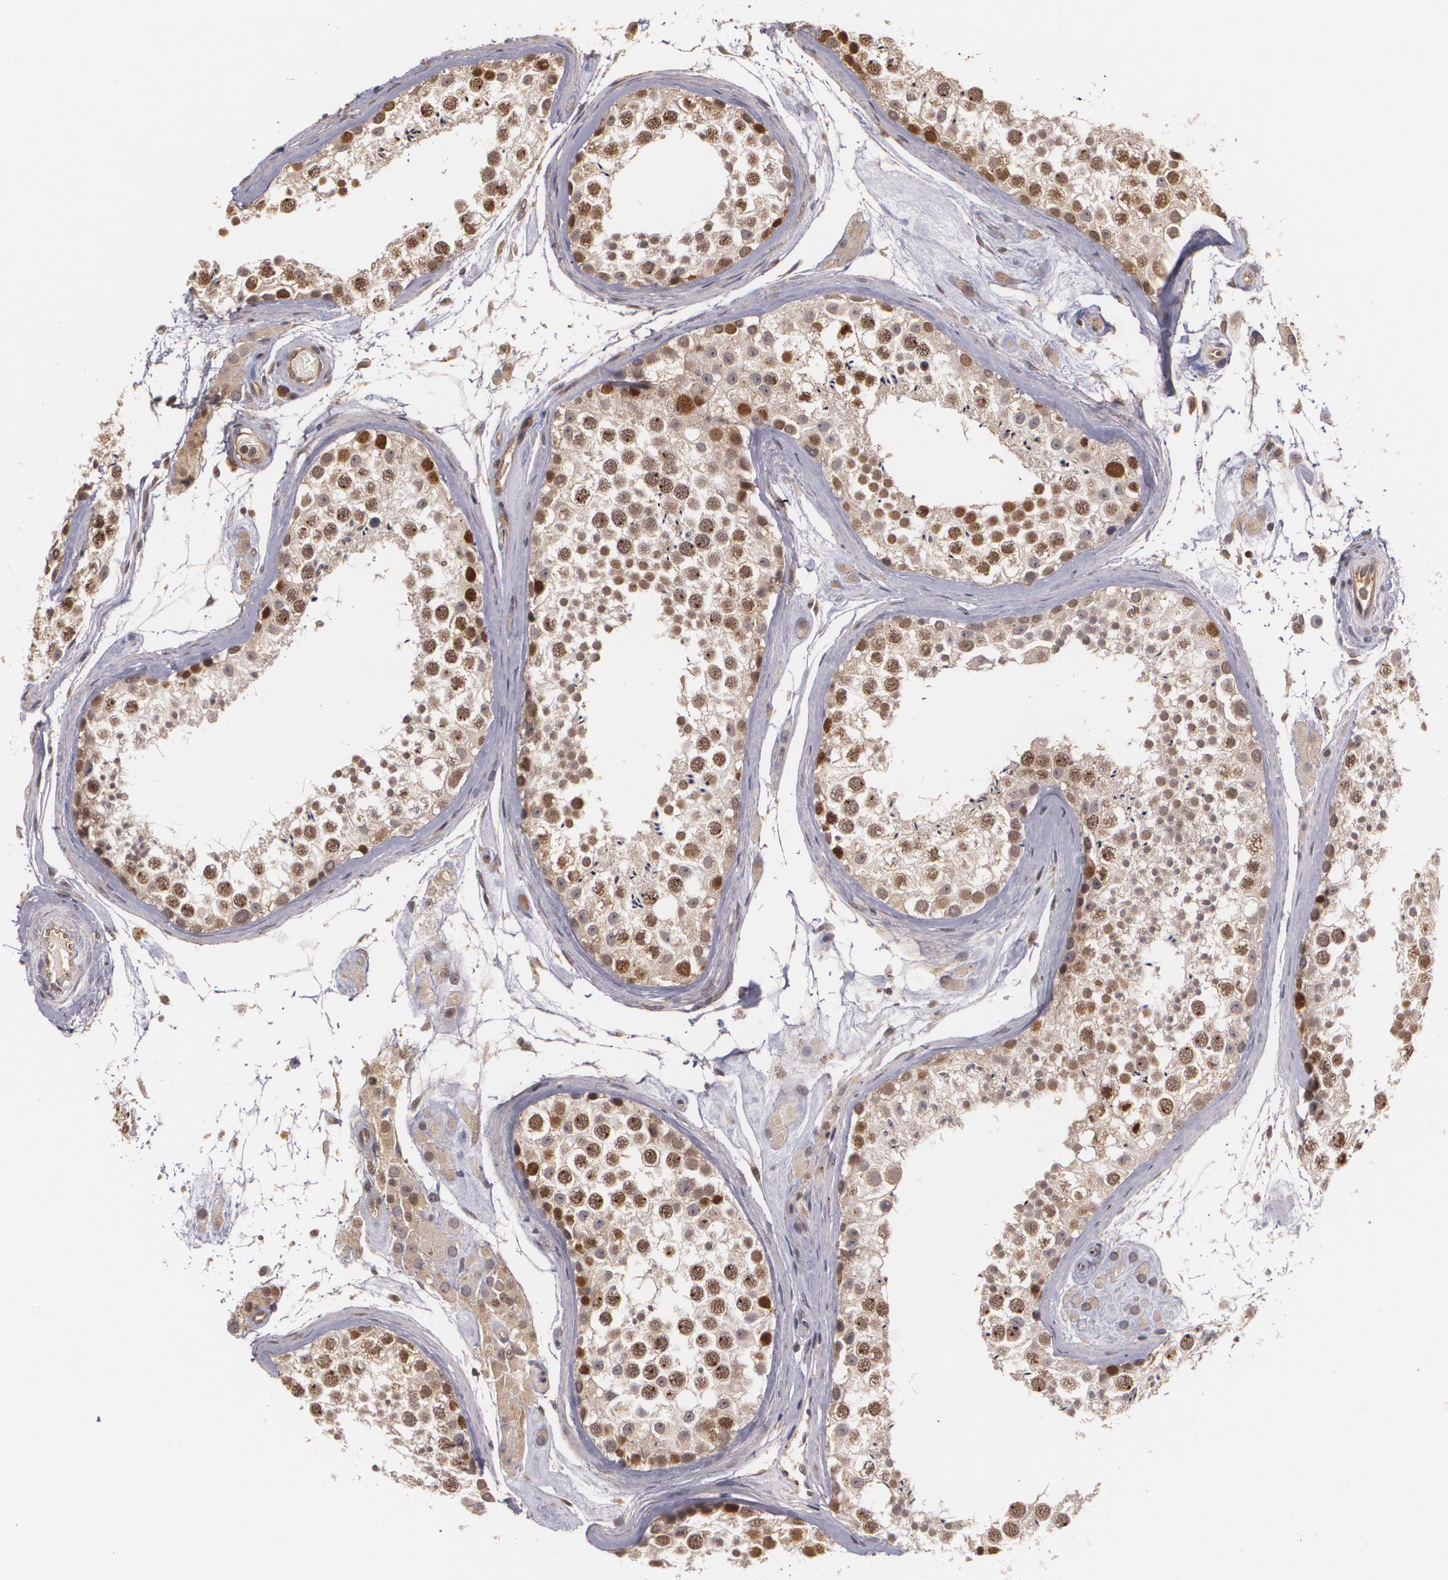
{"staining": {"intensity": "moderate", "quantity": "25%-75%", "location": "cytoplasmic/membranous,nuclear"}, "tissue": "testis", "cell_type": "Cells in seminiferous ducts", "image_type": "normal", "snomed": [{"axis": "morphology", "description": "Normal tissue, NOS"}, {"axis": "topography", "description": "Testis"}], "caption": "Immunohistochemistry micrograph of benign human testis stained for a protein (brown), which shows medium levels of moderate cytoplasmic/membranous,nuclear staining in about 25%-75% of cells in seminiferous ducts.", "gene": "BRCA1", "patient": {"sex": "male", "age": 46}}